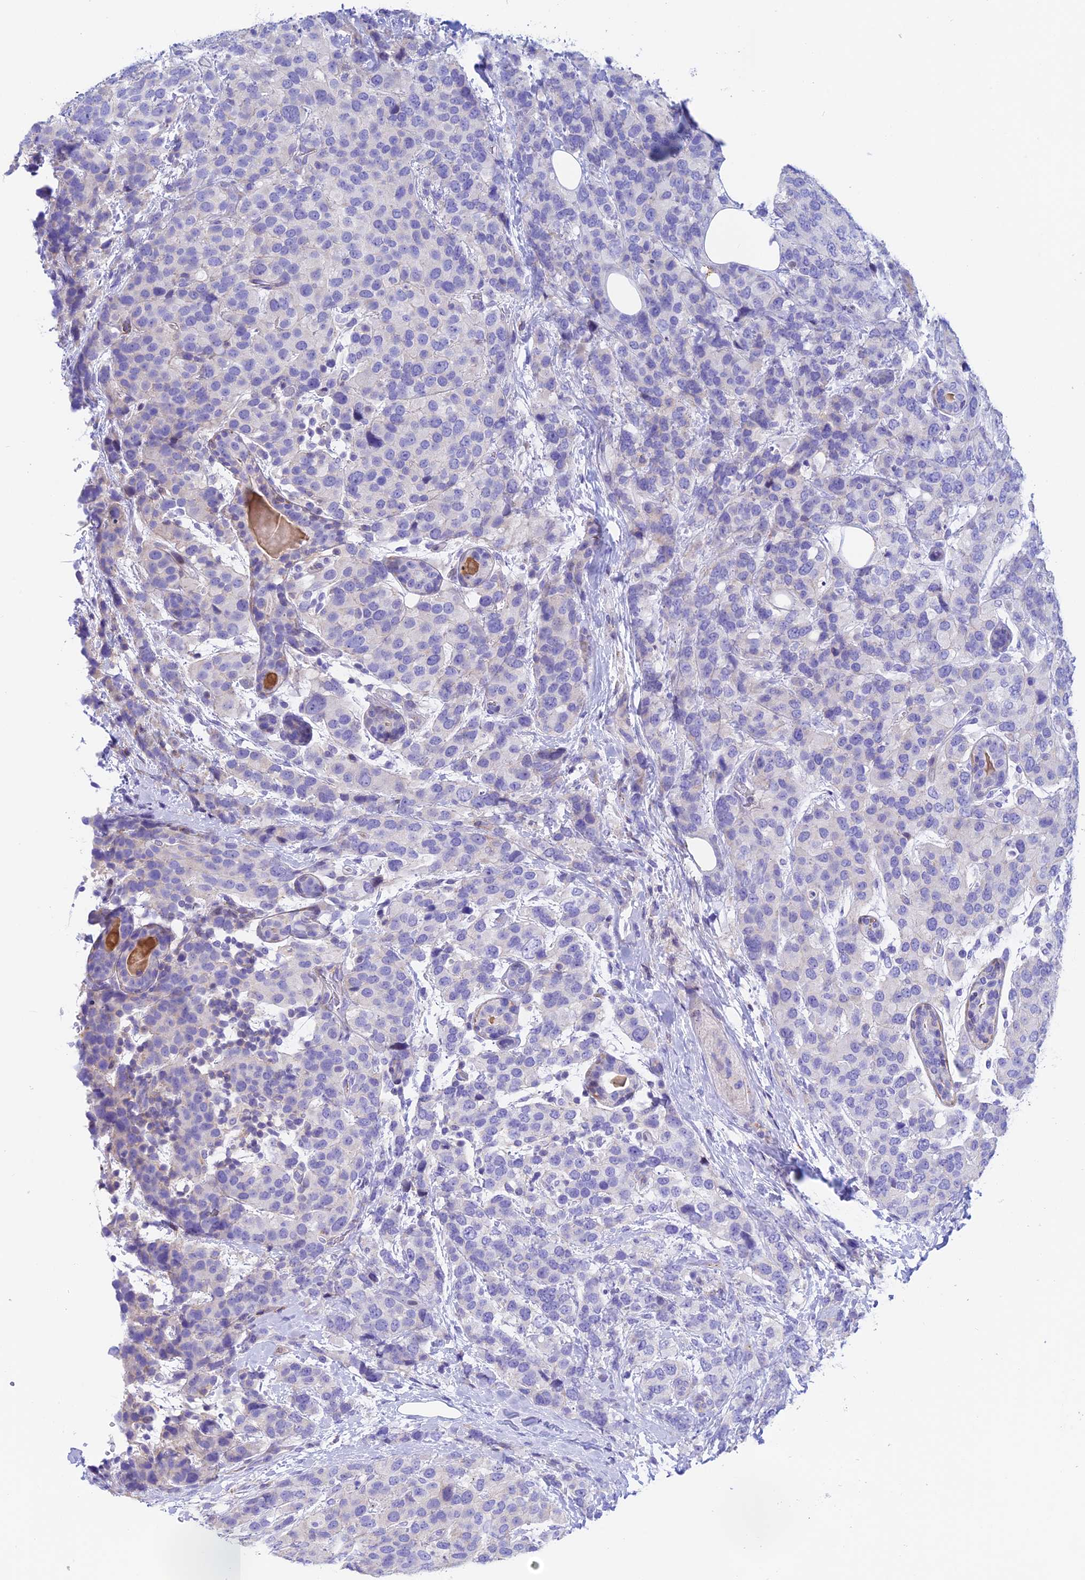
{"staining": {"intensity": "negative", "quantity": "none", "location": "none"}, "tissue": "breast cancer", "cell_type": "Tumor cells", "image_type": "cancer", "snomed": [{"axis": "morphology", "description": "Lobular carcinoma"}, {"axis": "topography", "description": "Breast"}], "caption": "DAB (3,3'-diaminobenzidine) immunohistochemical staining of human breast lobular carcinoma displays no significant staining in tumor cells.", "gene": "PRIM1", "patient": {"sex": "female", "age": 59}}